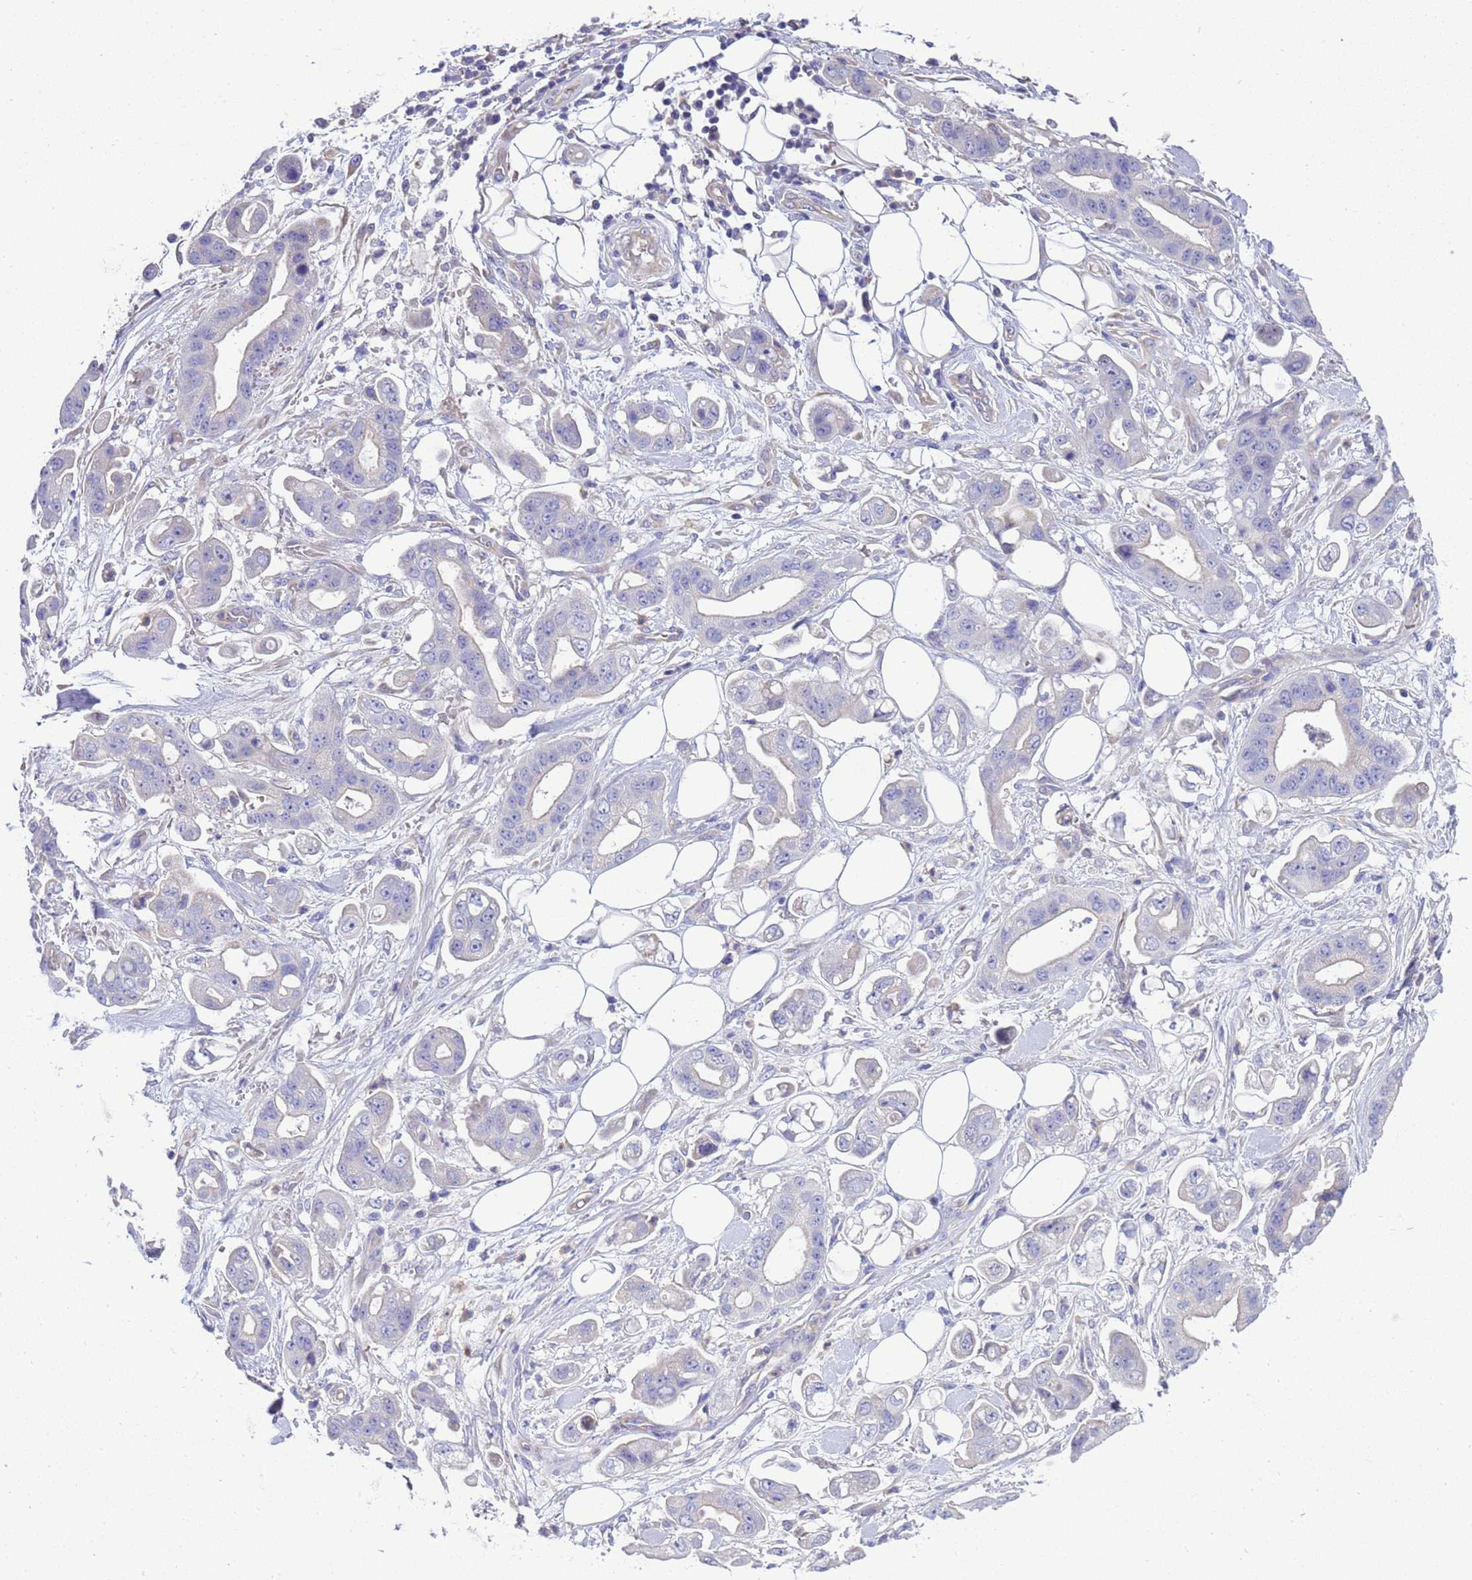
{"staining": {"intensity": "negative", "quantity": "none", "location": "none"}, "tissue": "stomach cancer", "cell_type": "Tumor cells", "image_type": "cancer", "snomed": [{"axis": "morphology", "description": "Adenocarcinoma, NOS"}, {"axis": "topography", "description": "Stomach"}], "caption": "High magnification brightfield microscopy of adenocarcinoma (stomach) stained with DAB (brown) and counterstained with hematoxylin (blue): tumor cells show no significant staining.", "gene": "RIPPLY2", "patient": {"sex": "male", "age": 62}}